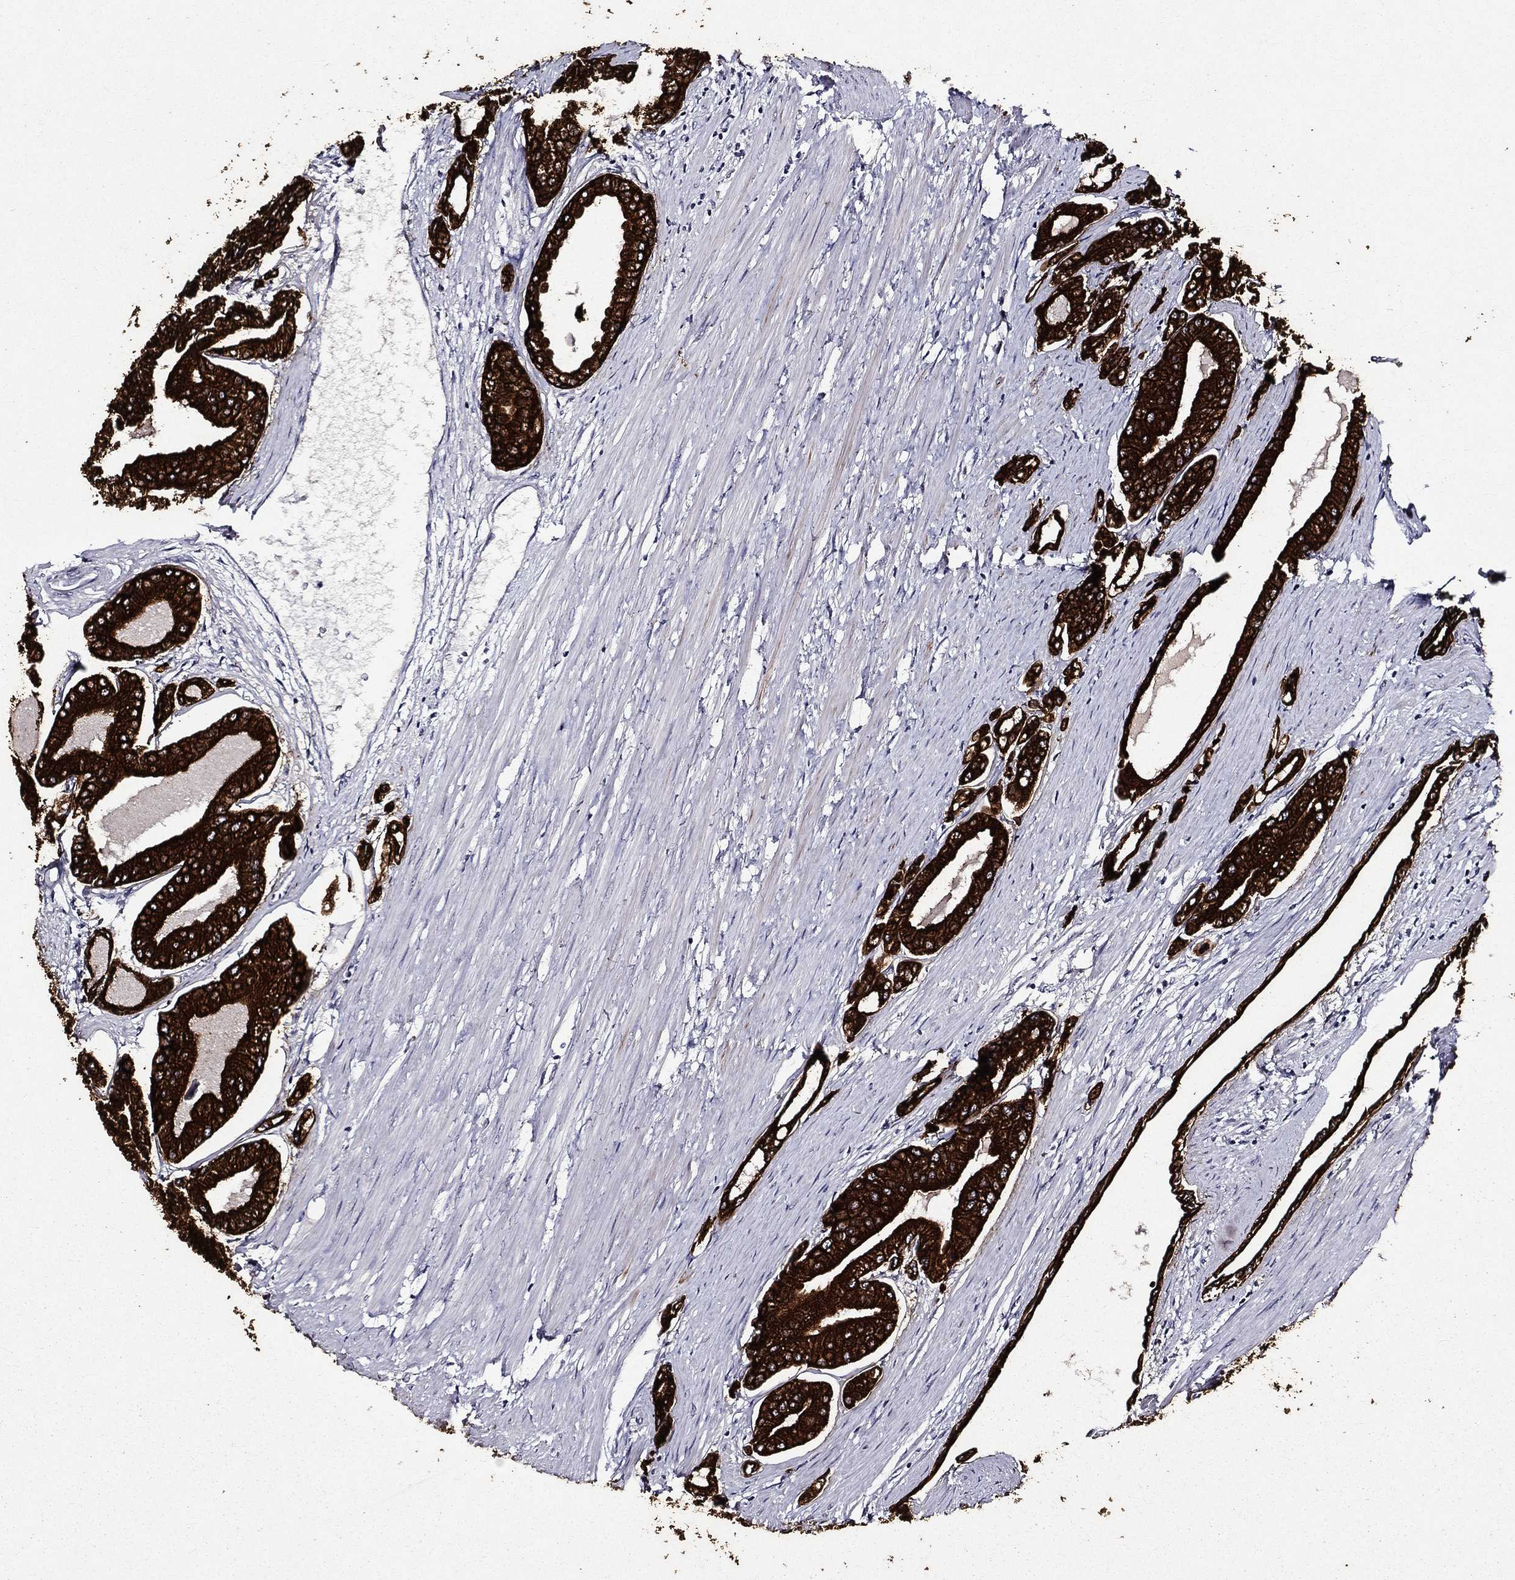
{"staining": {"intensity": "strong", "quantity": ">75%", "location": "cytoplasmic/membranous"}, "tissue": "prostate cancer", "cell_type": "Tumor cells", "image_type": "cancer", "snomed": [{"axis": "morphology", "description": "Adenocarcinoma, Low grade"}, {"axis": "topography", "description": "Prostate"}], "caption": "IHC (DAB) staining of prostate cancer (low-grade adenocarcinoma) shows strong cytoplasmic/membranous protein staining in approximately >75% of tumor cells. The staining was performed using DAB (3,3'-diaminobenzidine), with brown indicating positive protein expression. Nuclei are stained blue with hematoxylin.", "gene": "KRT7", "patient": {"sex": "male", "age": 72}}